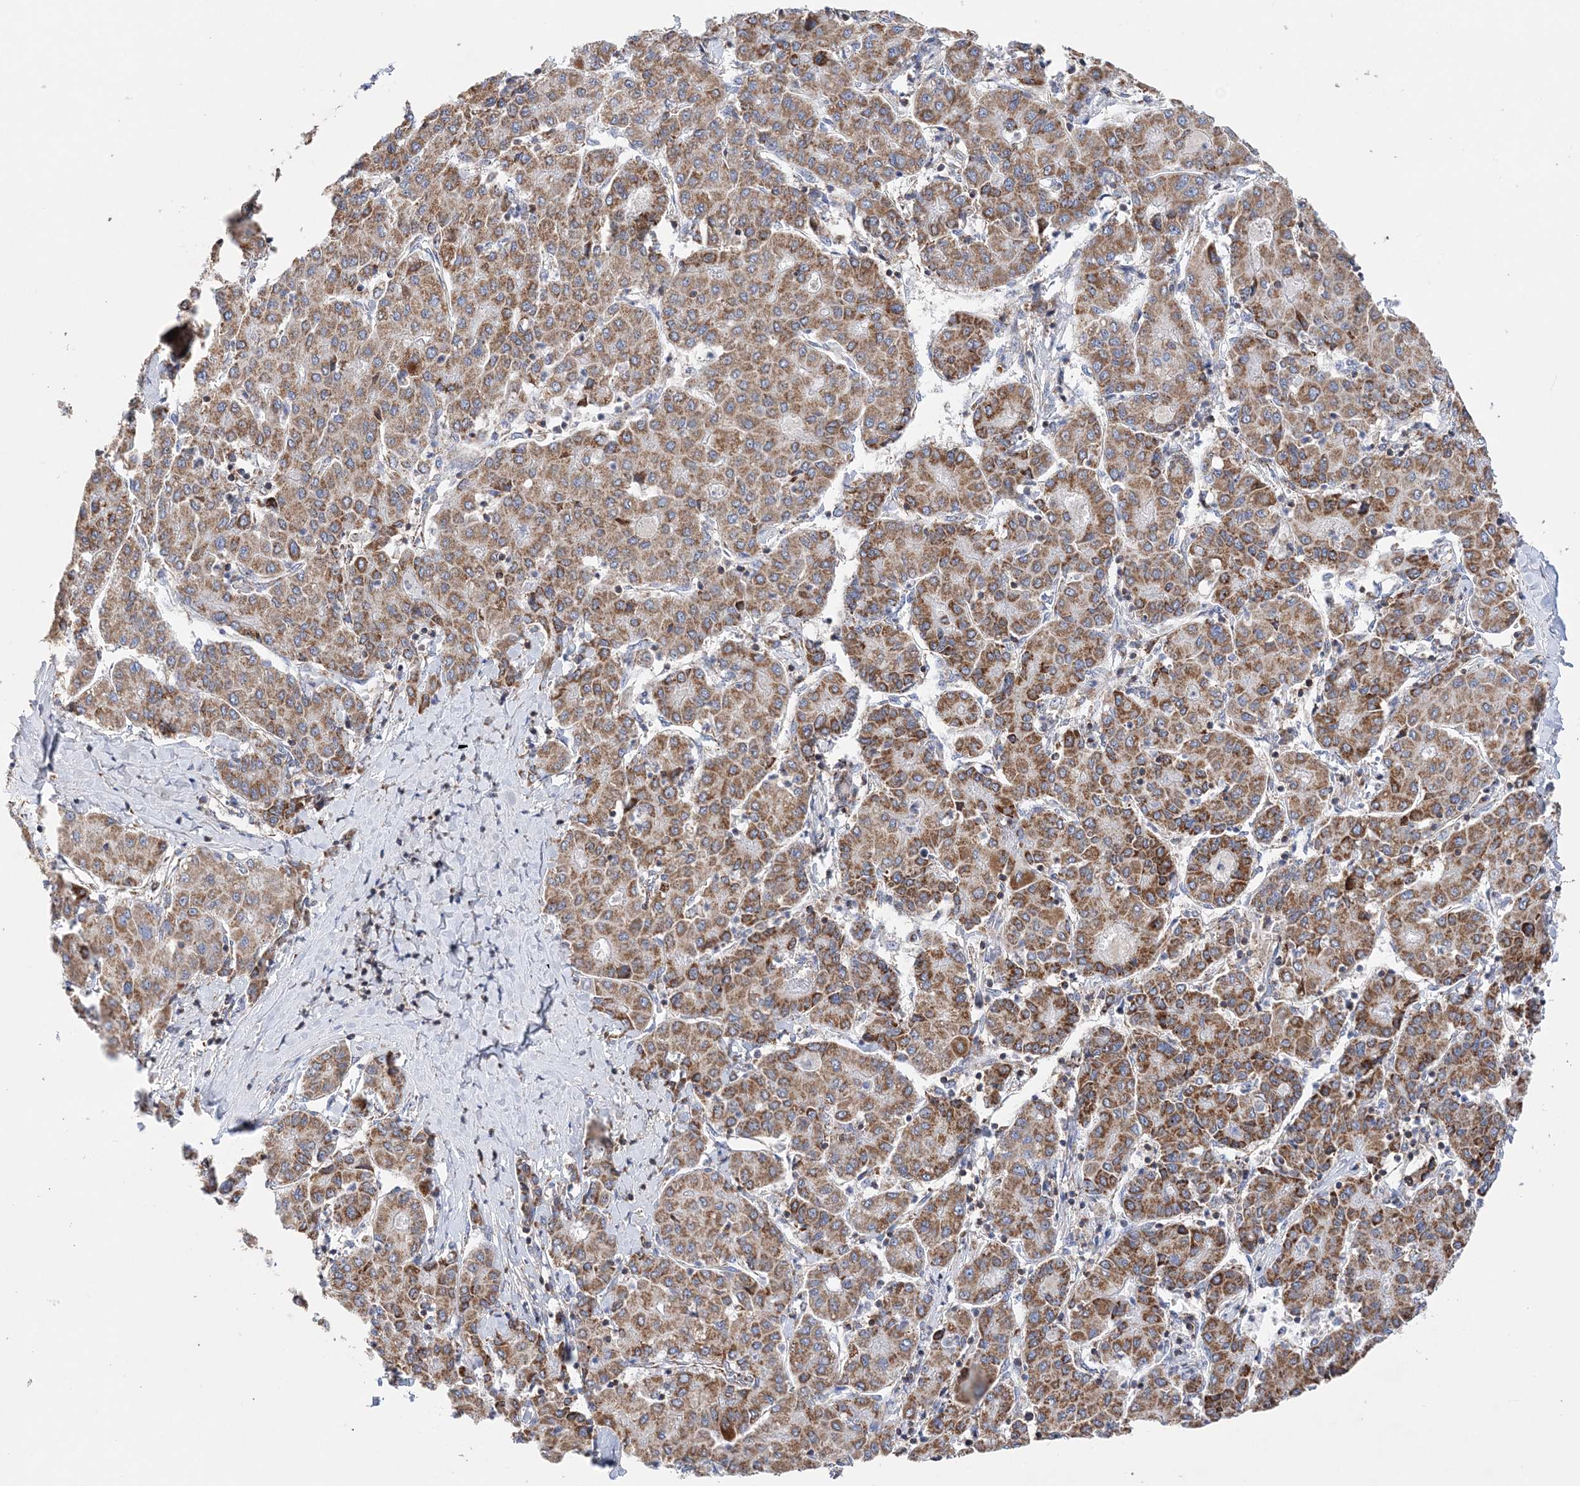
{"staining": {"intensity": "moderate", "quantity": ">75%", "location": "cytoplasmic/membranous"}, "tissue": "liver cancer", "cell_type": "Tumor cells", "image_type": "cancer", "snomed": [{"axis": "morphology", "description": "Carcinoma, Hepatocellular, NOS"}, {"axis": "topography", "description": "Liver"}], "caption": "Liver hepatocellular carcinoma tissue exhibits moderate cytoplasmic/membranous expression in about >75% of tumor cells, visualized by immunohistochemistry.", "gene": "TTC32", "patient": {"sex": "male", "age": 65}}